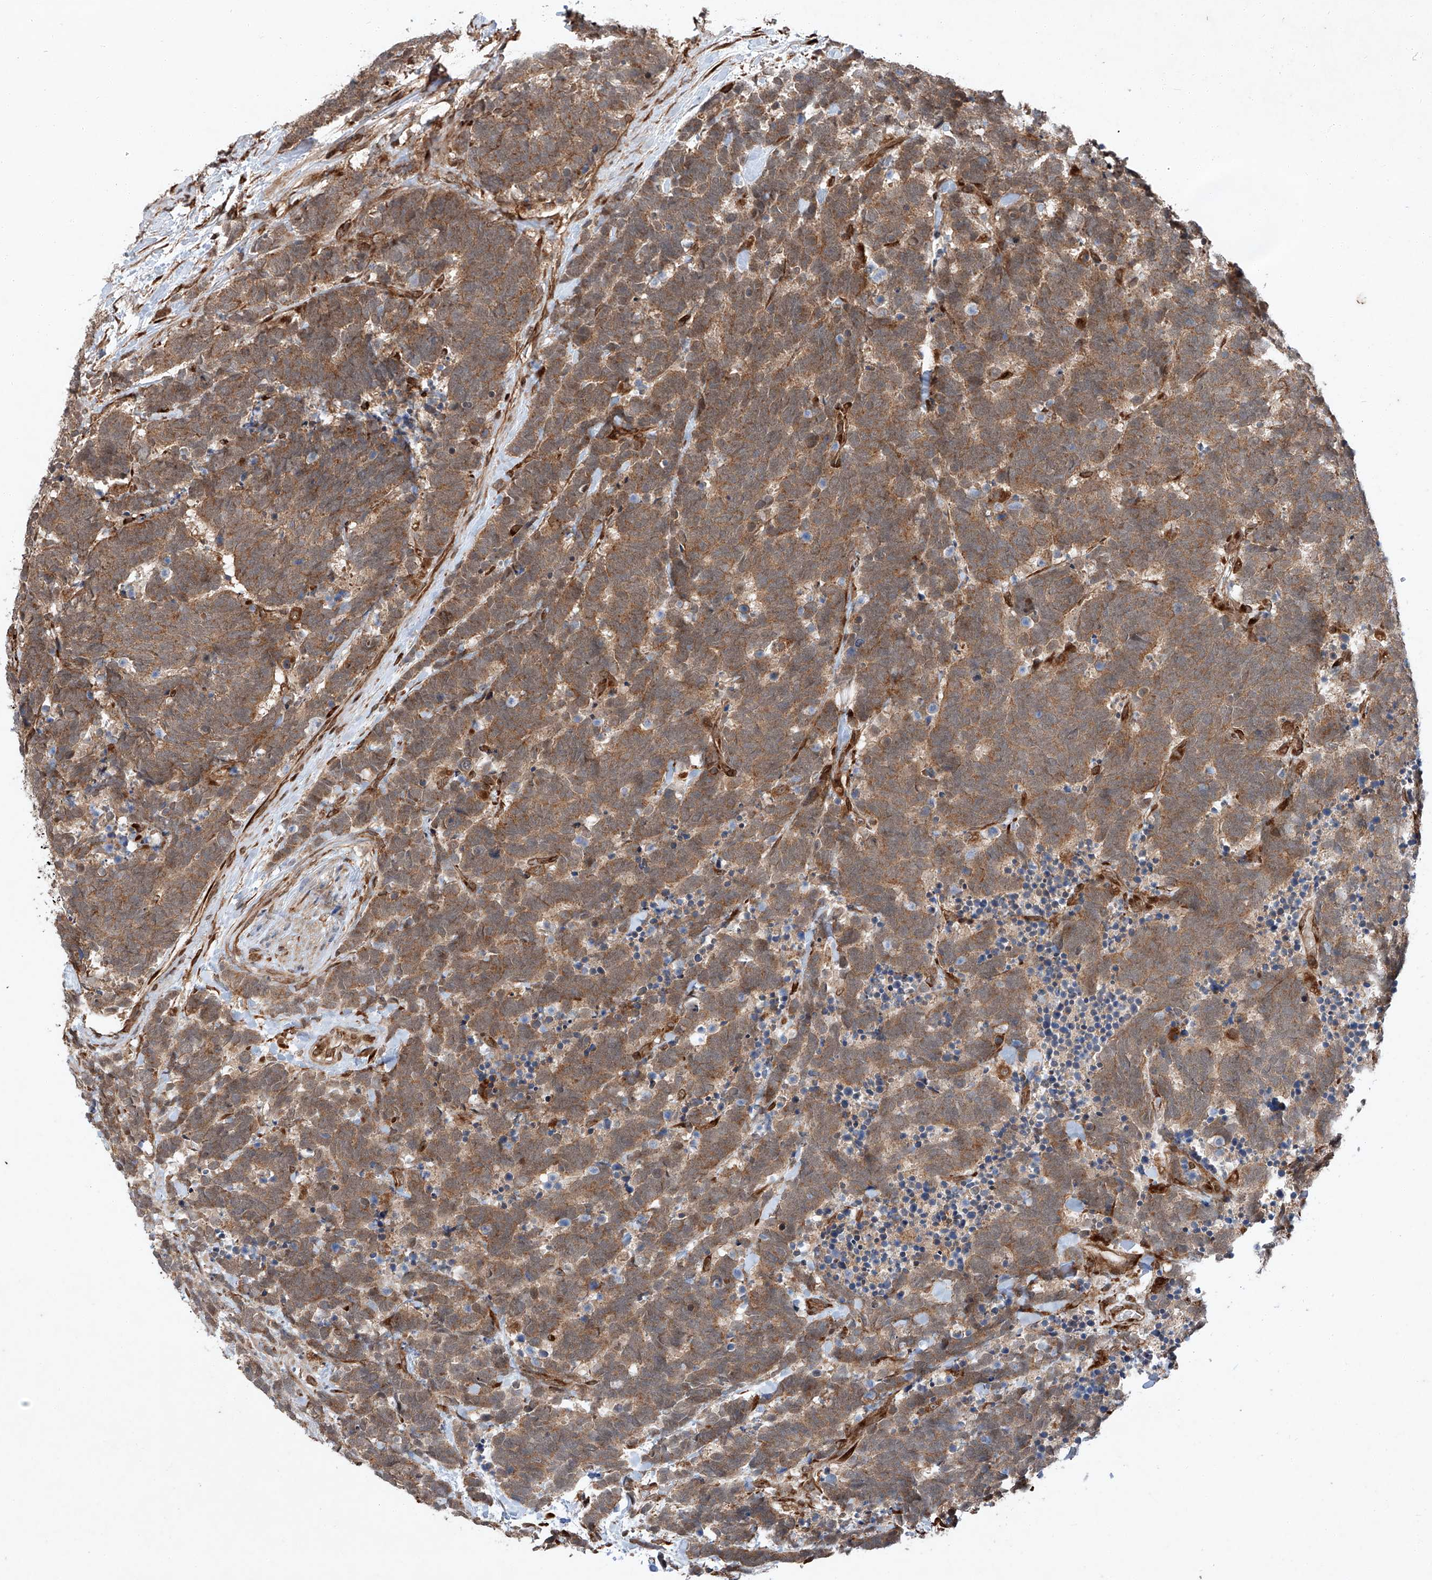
{"staining": {"intensity": "moderate", "quantity": ">75%", "location": "cytoplasmic/membranous"}, "tissue": "carcinoid", "cell_type": "Tumor cells", "image_type": "cancer", "snomed": [{"axis": "morphology", "description": "Carcinoma, NOS"}, {"axis": "morphology", "description": "Carcinoid, malignant, NOS"}, {"axis": "topography", "description": "Urinary bladder"}], "caption": "Human malignant carcinoid stained with a protein marker displays moderate staining in tumor cells.", "gene": "ZFP28", "patient": {"sex": "male", "age": 57}}